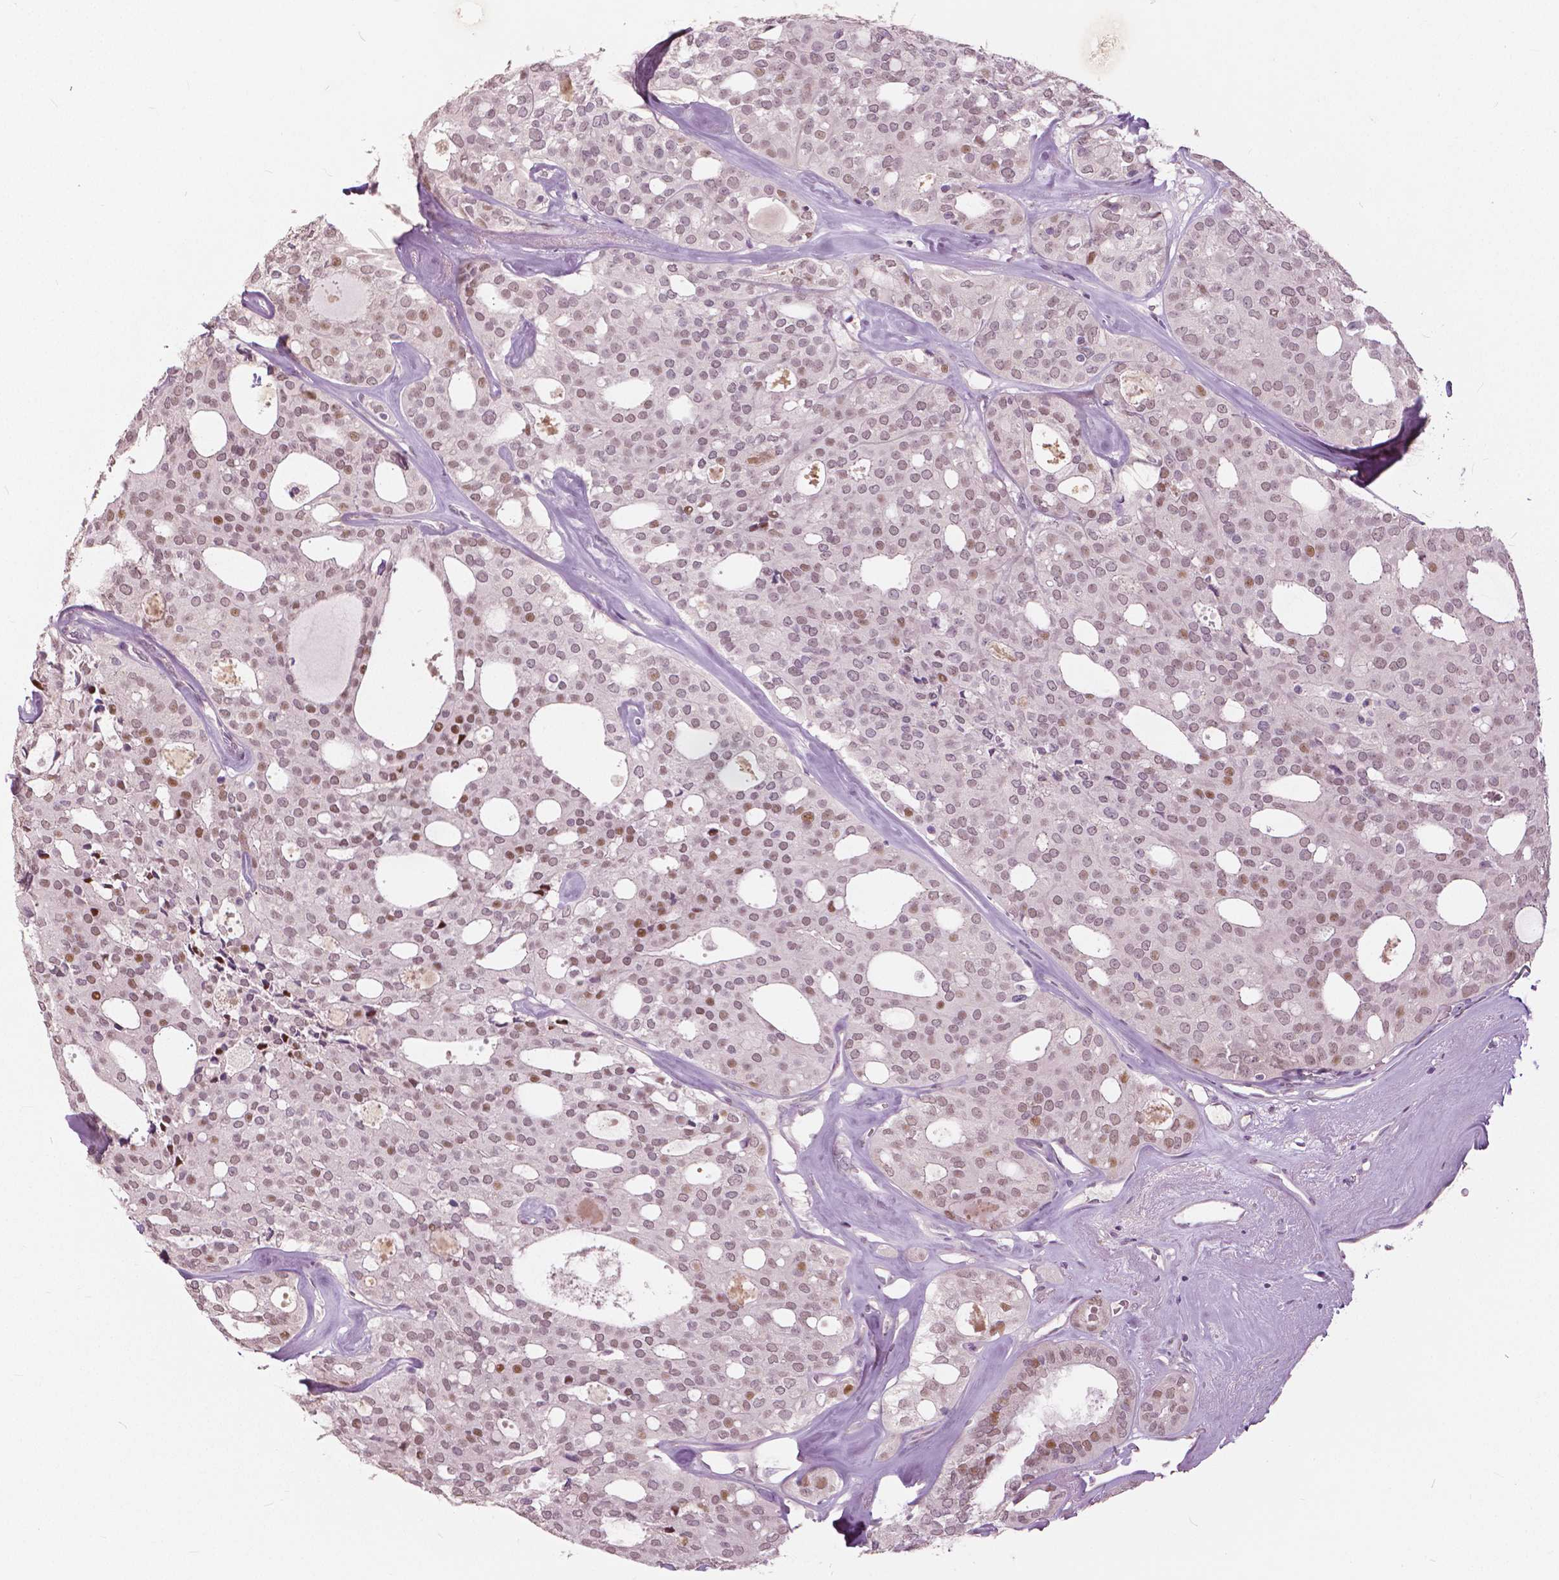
{"staining": {"intensity": "weak", "quantity": "25%-75%", "location": "nuclear"}, "tissue": "thyroid cancer", "cell_type": "Tumor cells", "image_type": "cancer", "snomed": [{"axis": "morphology", "description": "Follicular adenoma carcinoma, NOS"}, {"axis": "topography", "description": "Thyroid gland"}], "caption": "Immunohistochemistry histopathology image of neoplastic tissue: follicular adenoma carcinoma (thyroid) stained using immunohistochemistry displays low levels of weak protein expression localized specifically in the nuclear of tumor cells, appearing as a nuclear brown color.", "gene": "NANOG", "patient": {"sex": "male", "age": 75}}